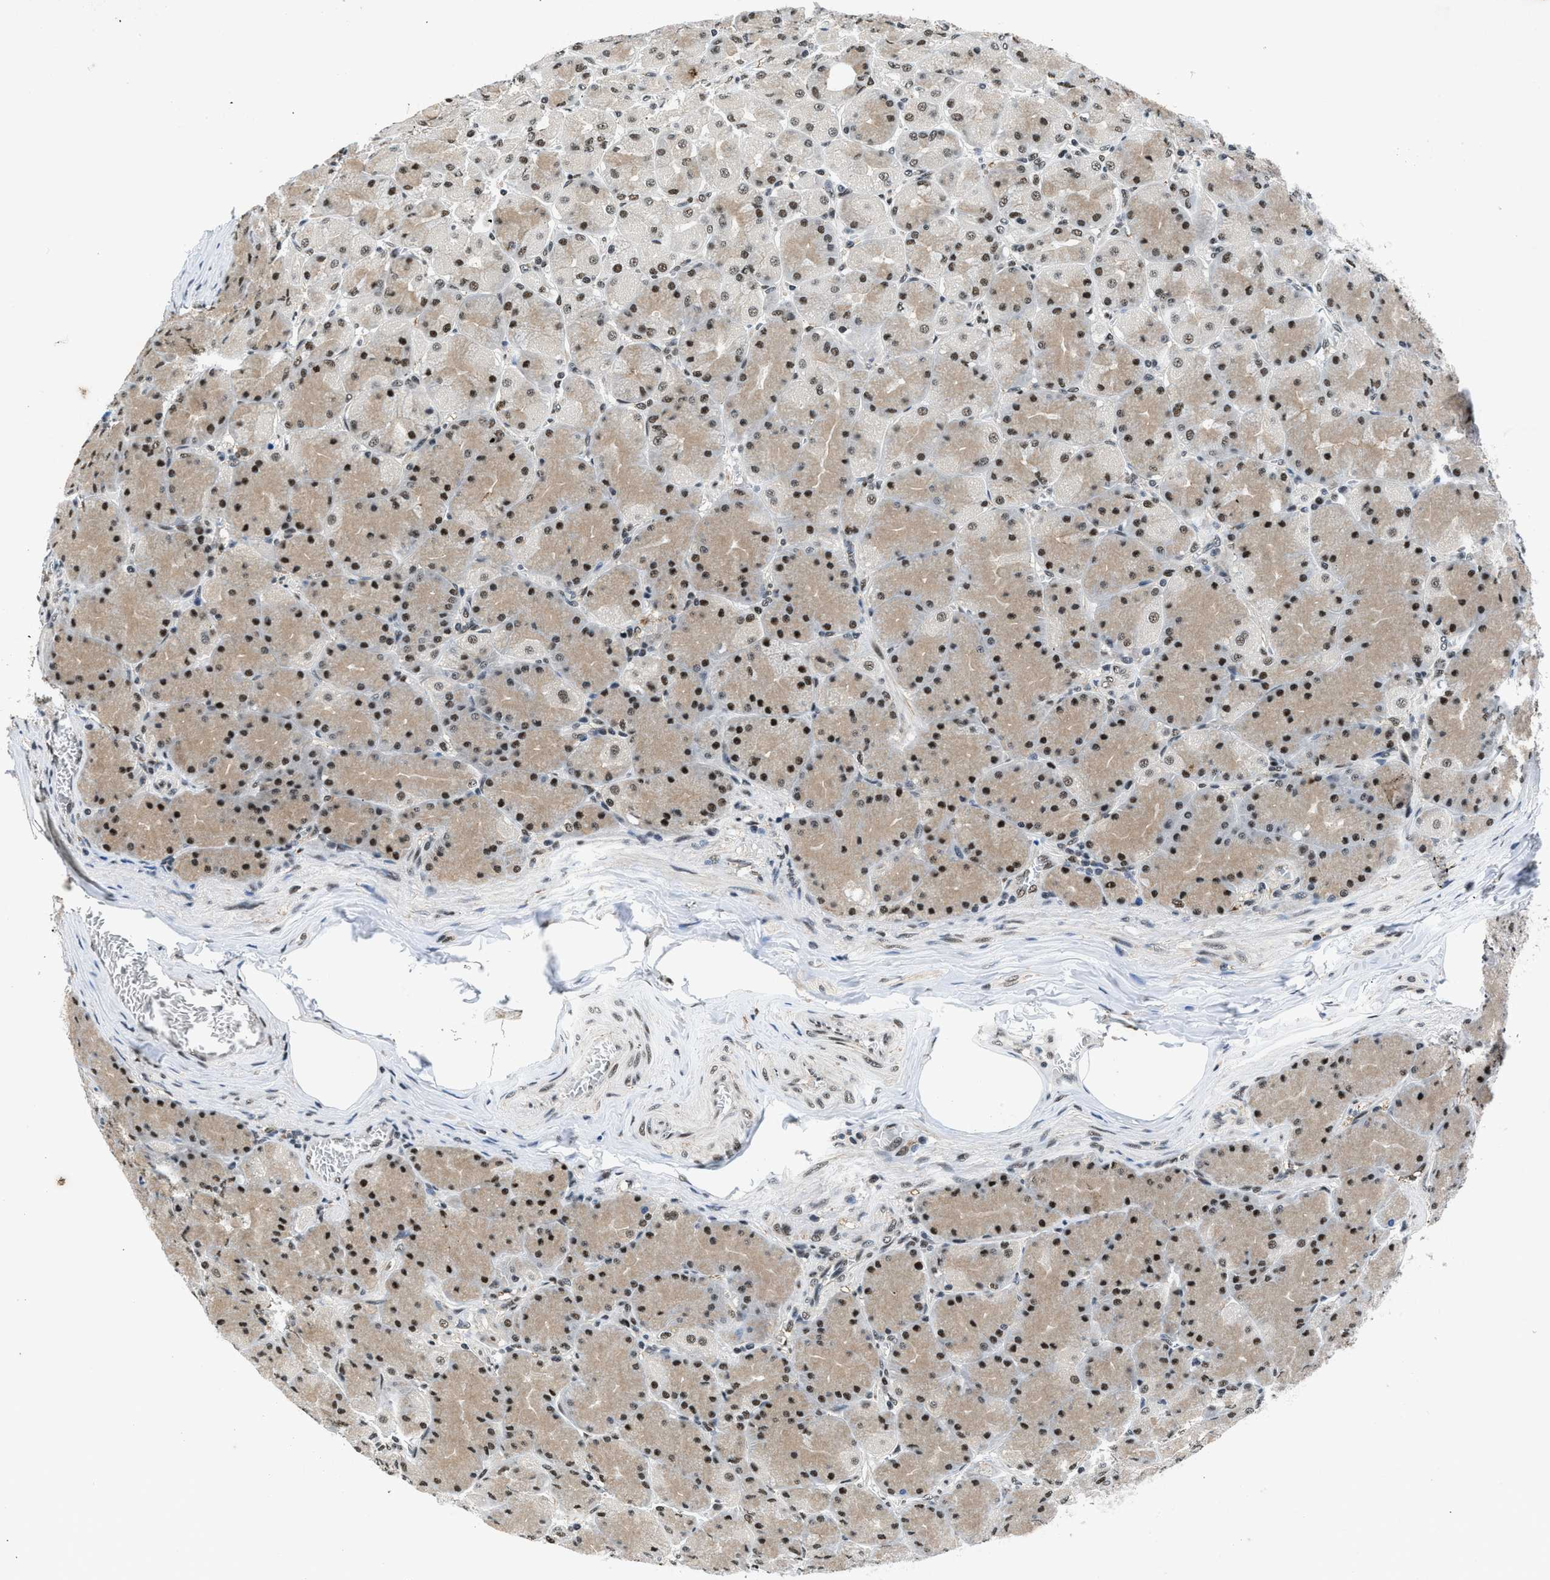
{"staining": {"intensity": "strong", "quantity": "25%-75%", "location": "cytoplasmic/membranous,nuclear"}, "tissue": "stomach", "cell_type": "Glandular cells", "image_type": "normal", "snomed": [{"axis": "morphology", "description": "Normal tissue, NOS"}, {"axis": "topography", "description": "Stomach, upper"}], "caption": "Immunohistochemistry (IHC) photomicrograph of benign human stomach stained for a protein (brown), which reveals high levels of strong cytoplasmic/membranous,nuclear staining in approximately 25%-75% of glandular cells.", "gene": "HNRNPF", "patient": {"sex": "female", "age": 56}}